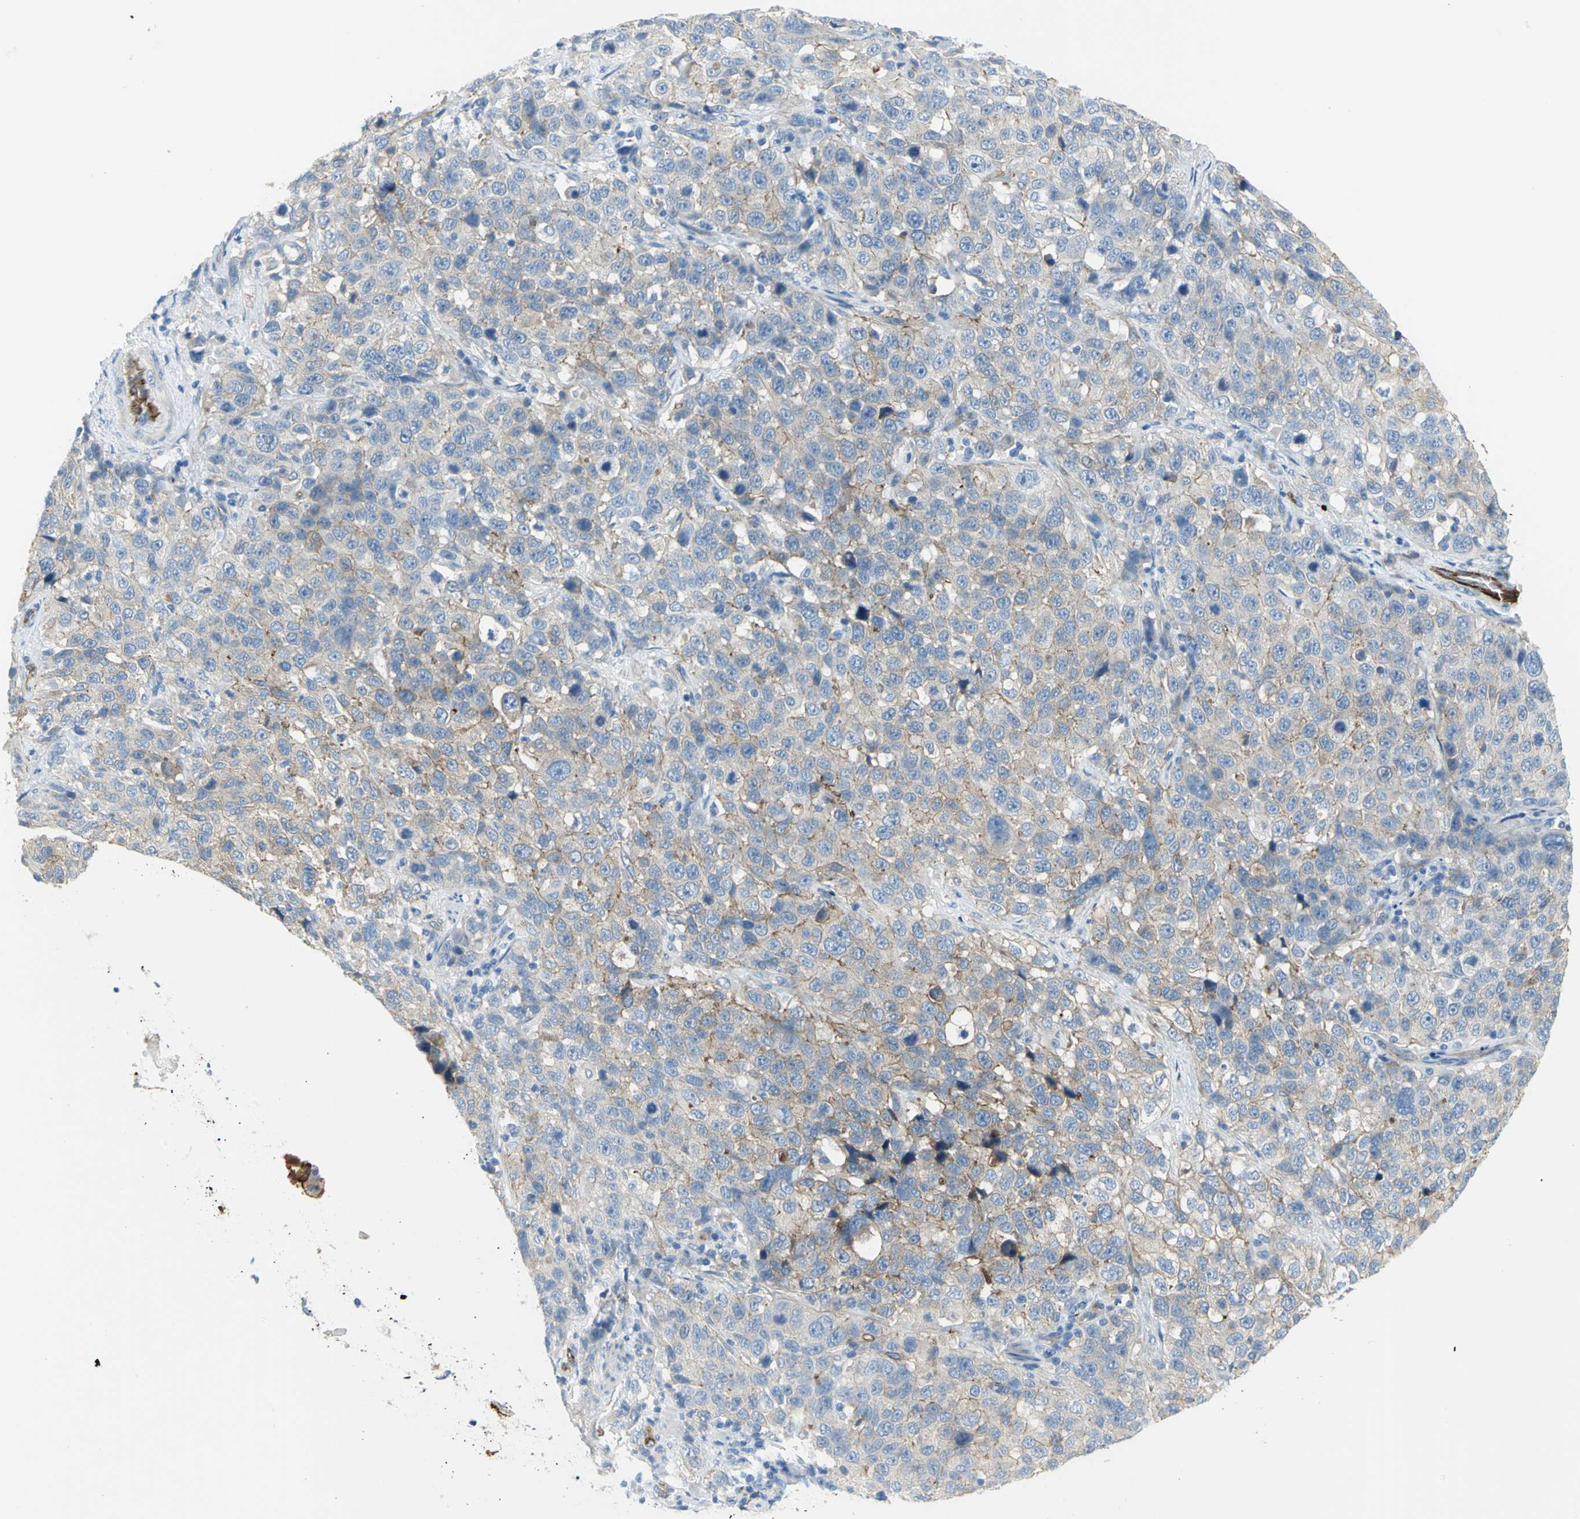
{"staining": {"intensity": "moderate", "quantity": "25%-75%", "location": "cytoplasmic/membranous"}, "tissue": "stomach cancer", "cell_type": "Tumor cells", "image_type": "cancer", "snomed": [{"axis": "morphology", "description": "Normal tissue, NOS"}, {"axis": "morphology", "description": "Adenocarcinoma, NOS"}, {"axis": "topography", "description": "Stomach"}], "caption": "Tumor cells demonstrate medium levels of moderate cytoplasmic/membranous staining in about 25%-75% of cells in stomach cancer (adenocarcinoma).", "gene": "FLNB", "patient": {"sex": "male", "age": 48}}